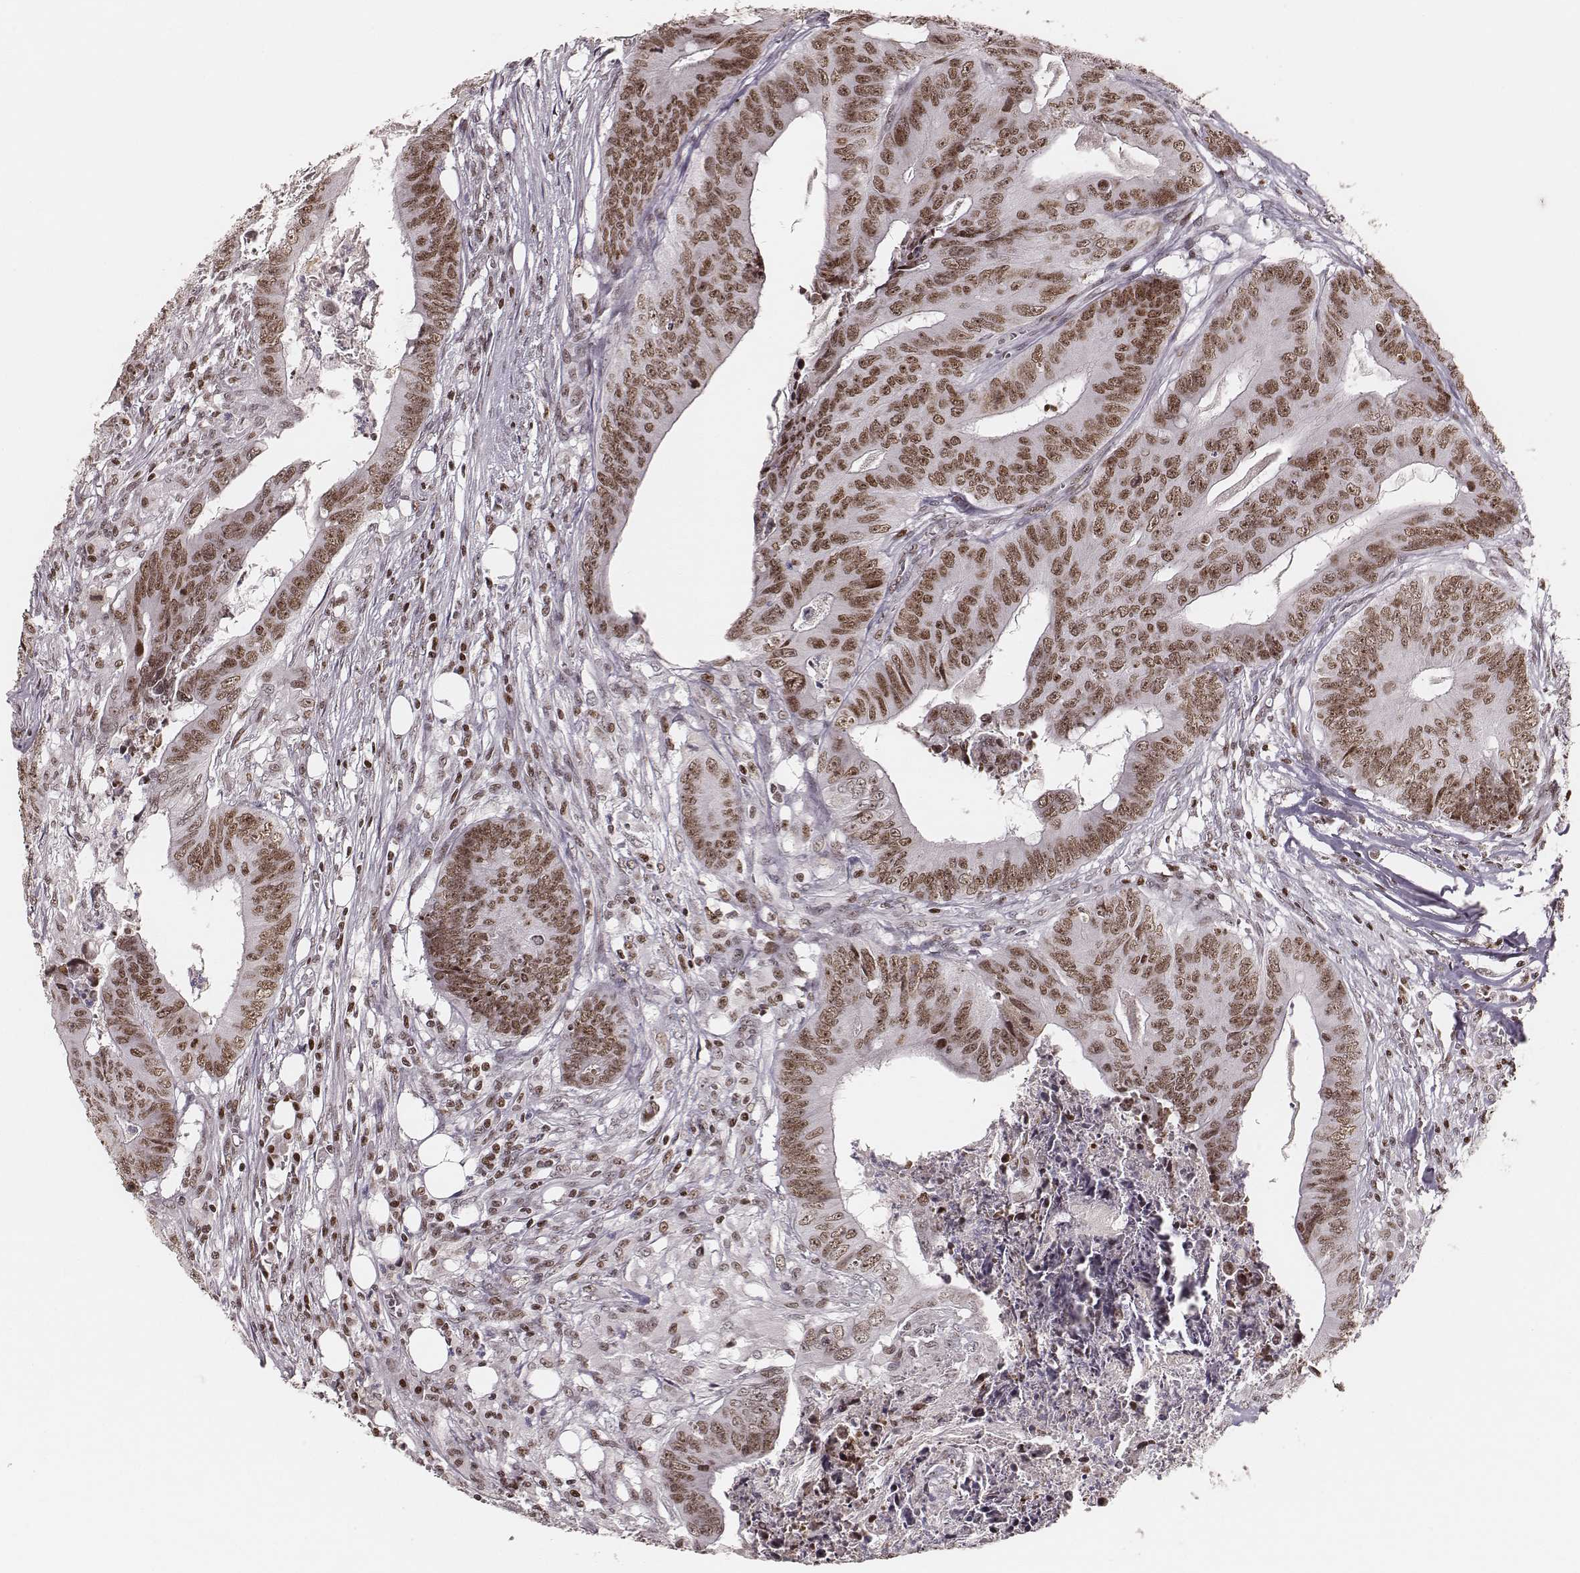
{"staining": {"intensity": "moderate", "quantity": ">75%", "location": "nuclear"}, "tissue": "colorectal cancer", "cell_type": "Tumor cells", "image_type": "cancer", "snomed": [{"axis": "morphology", "description": "Adenocarcinoma, NOS"}, {"axis": "topography", "description": "Colon"}], "caption": "Protein expression analysis of colorectal cancer (adenocarcinoma) exhibits moderate nuclear staining in approximately >75% of tumor cells.", "gene": "PARP1", "patient": {"sex": "male", "age": 84}}